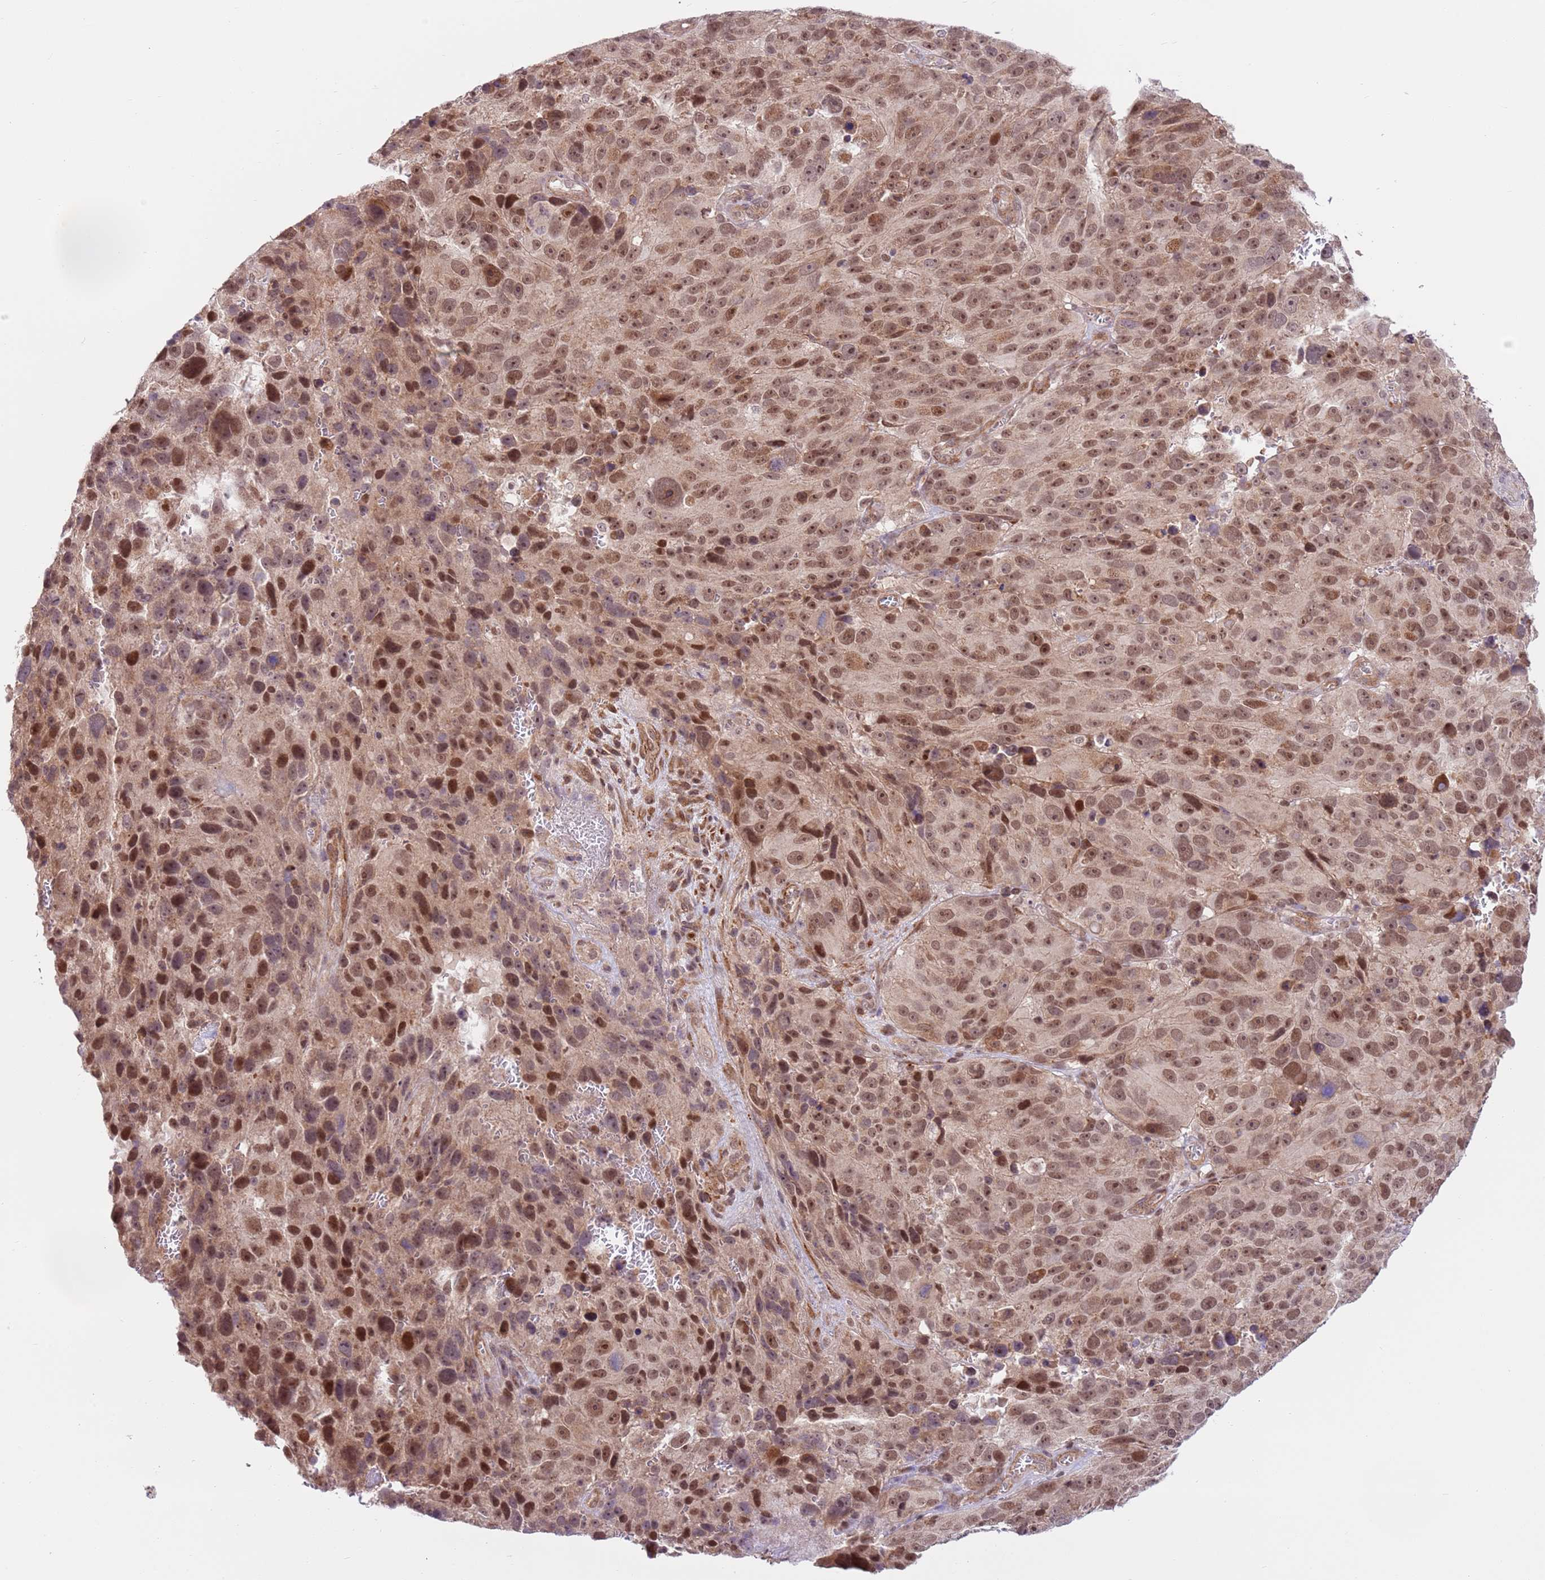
{"staining": {"intensity": "moderate", "quantity": ">75%", "location": "nuclear"}, "tissue": "melanoma", "cell_type": "Tumor cells", "image_type": "cancer", "snomed": [{"axis": "morphology", "description": "Malignant melanoma, NOS"}, {"axis": "topography", "description": "Skin"}], "caption": "Melanoma tissue shows moderate nuclear positivity in about >75% of tumor cells", "gene": "DCAF4", "patient": {"sex": "male", "age": 84}}